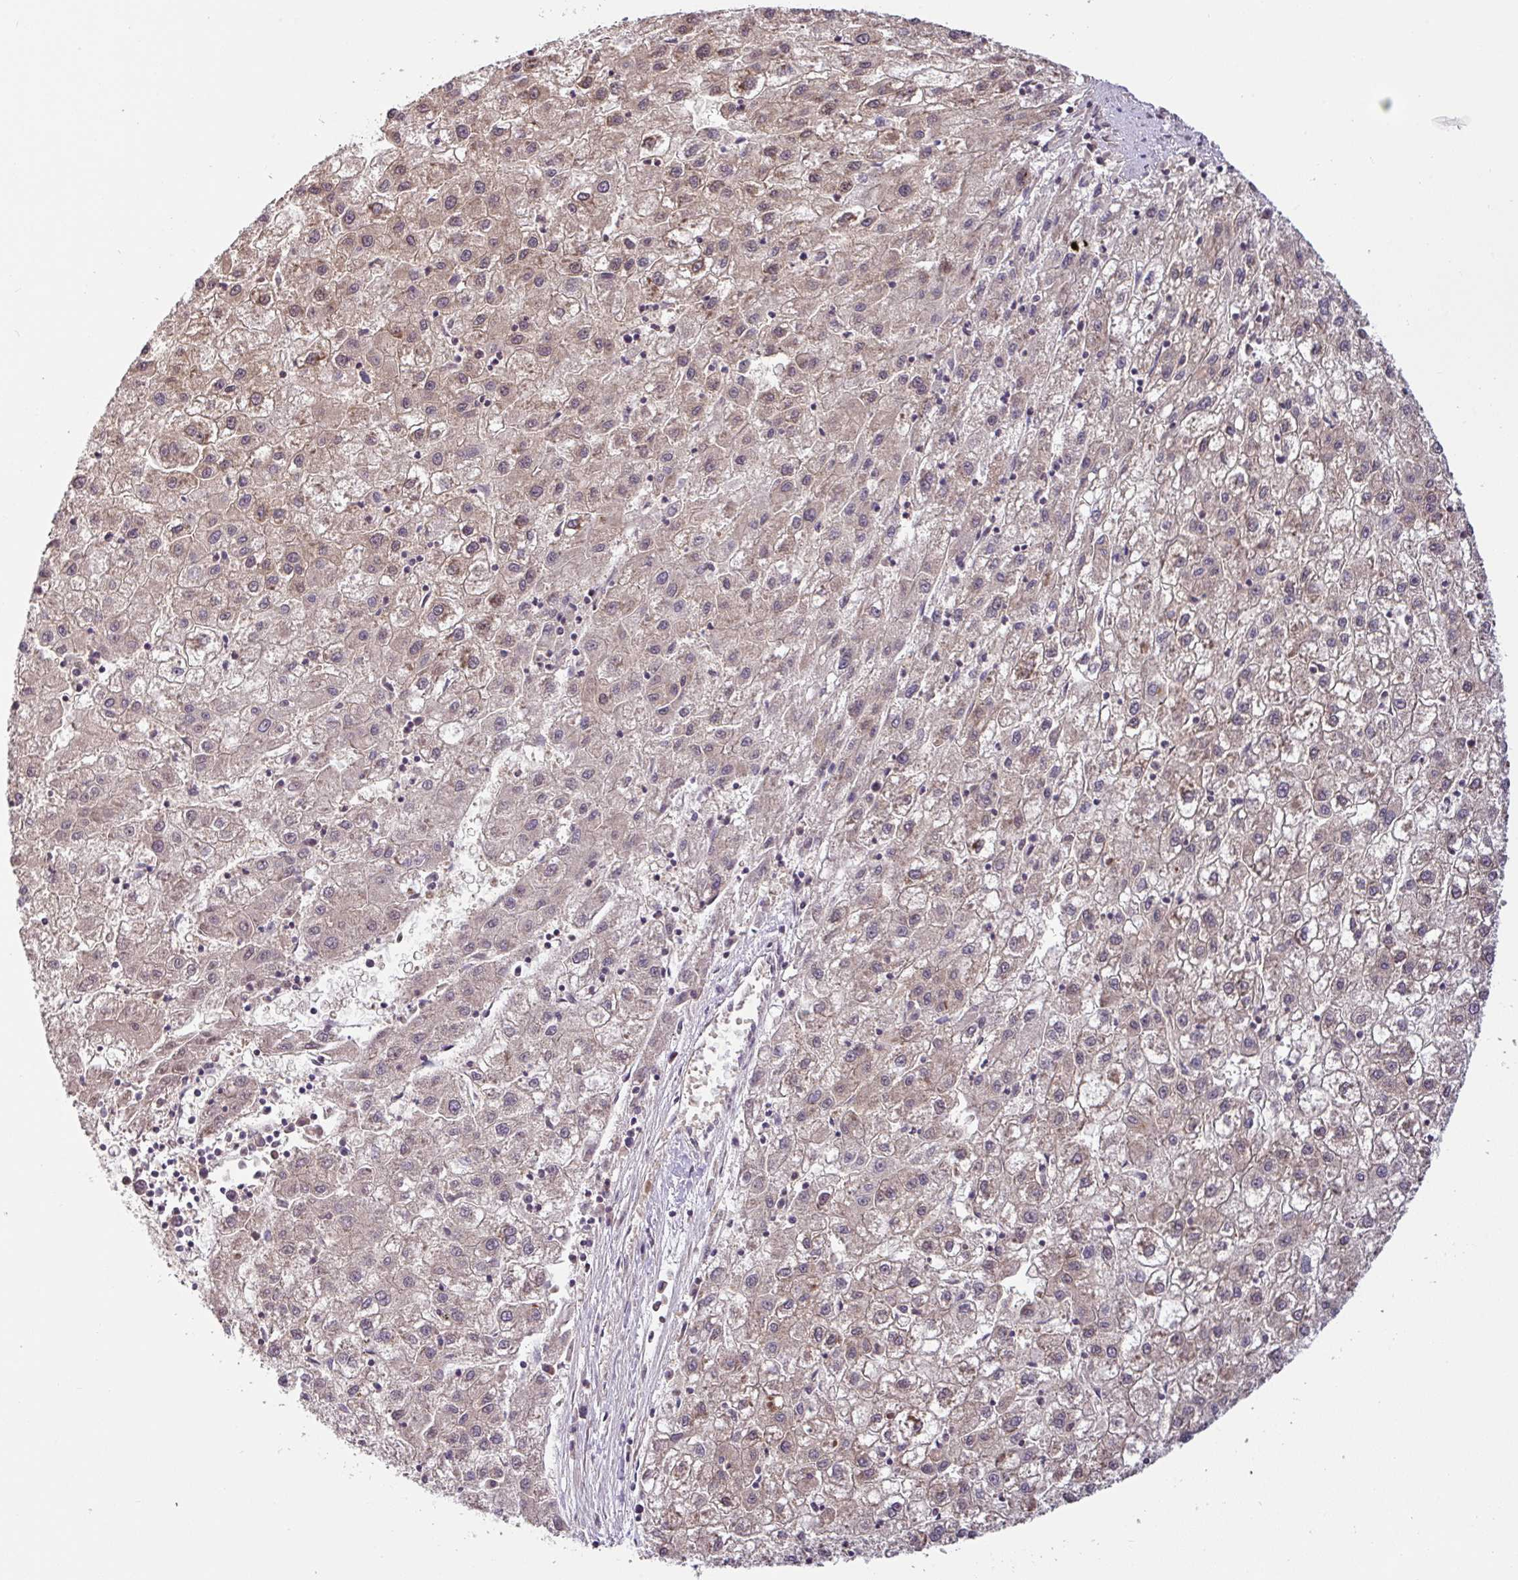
{"staining": {"intensity": "weak", "quantity": "<25%", "location": "nuclear"}, "tissue": "liver cancer", "cell_type": "Tumor cells", "image_type": "cancer", "snomed": [{"axis": "morphology", "description": "Carcinoma, Hepatocellular, NOS"}, {"axis": "topography", "description": "Liver"}], "caption": "Hepatocellular carcinoma (liver) was stained to show a protein in brown. There is no significant positivity in tumor cells.", "gene": "SHB", "patient": {"sex": "male", "age": 72}}